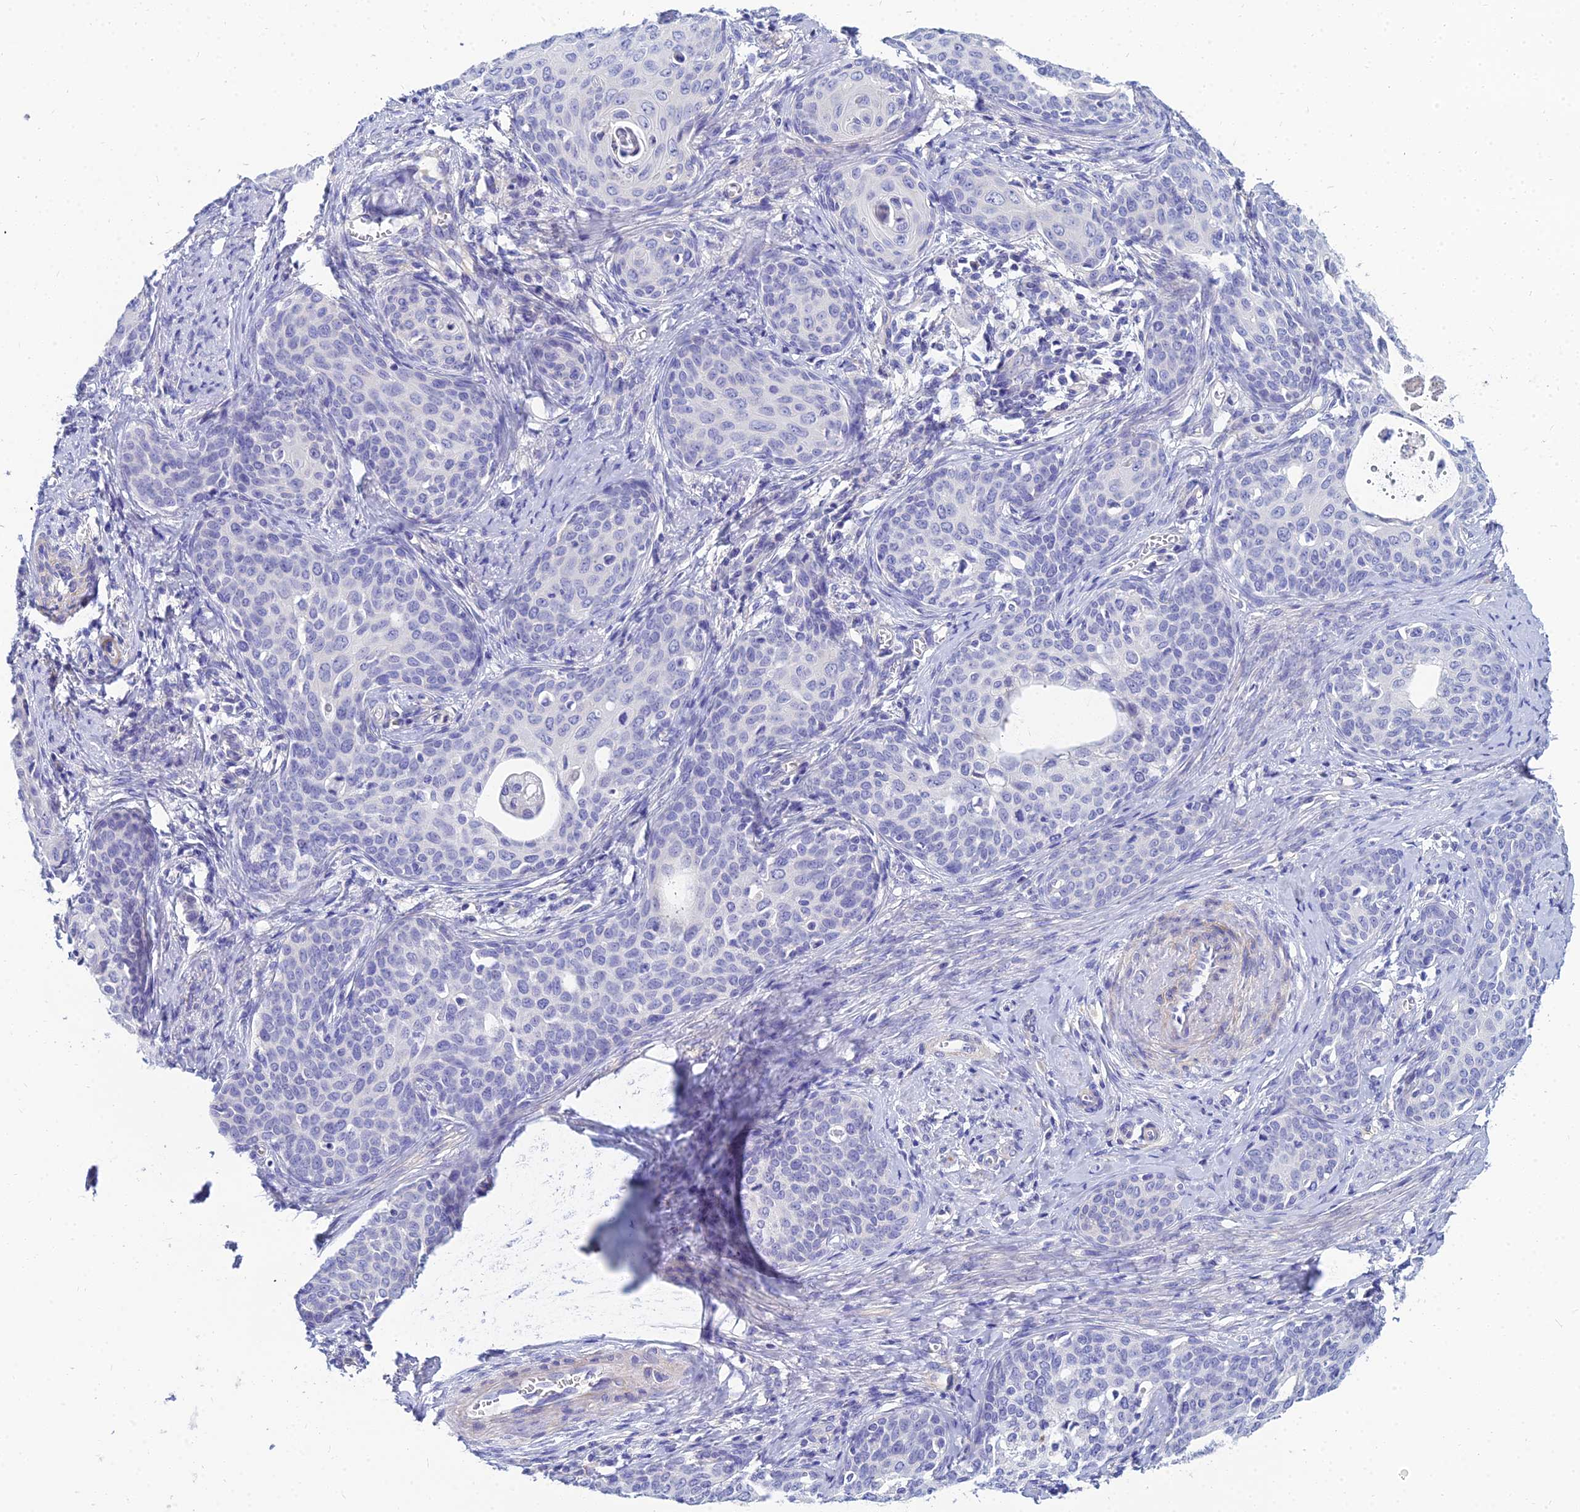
{"staining": {"intensity": "negative", "quantity": "none", "location": "none"}, "tissue": "cervical cancer", "cell_type": "Tumor cells", "image_type": "cancer", "snomed": [{"axis": "morphology", "description": "Squamous cell carcinoma, NOS"}, {"axis": "topography", "description": "Cervix"}], "caption": "An immunohistochemistry (IHC) histopathology image of cervical squamous cell carcinoma is shown. There is no staining in tumor cells of cervical squamous cell carcinoma. (DAB (3,3'-diaminobenzidine) immunohistochemistry visualized using brightfield microscopy, high magnification).", "gene": "ZNF552", "patient": {"sex": "female", "age": 52}}